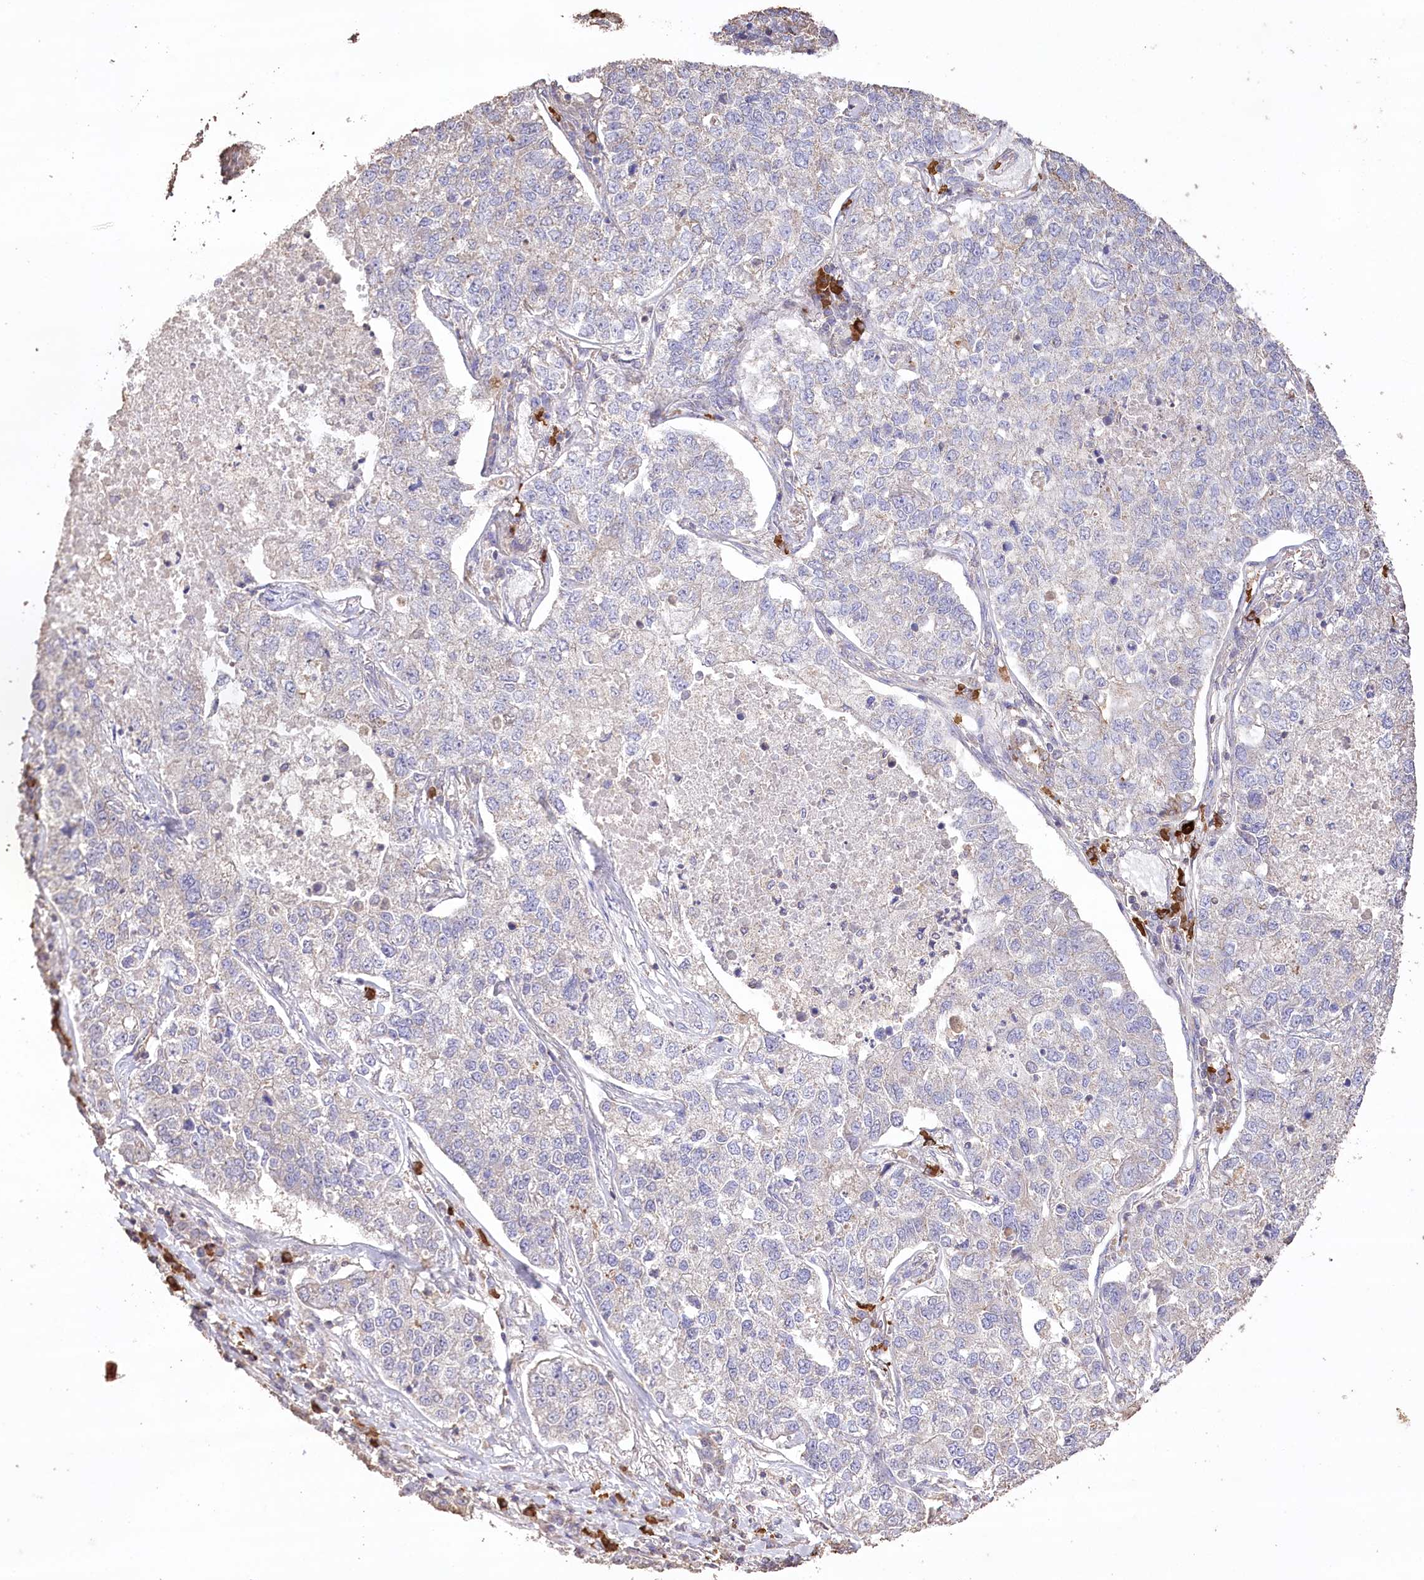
{"staining": {"intensity": "negative", "quantity": "none", "location": "none"}, "tissue": "lung cancer", "cell_type": "Tumor cells", "image_type": "cancer", "snomed": [{"axis": "morphology", "description": "Adenocarcinoma, NOS"}, {"axis": "topography", "description": "Lung"}], "caption": "Image shows no significant protein positivity in tumor cells of lung cancer.", "gene": "IREB2", "patient": {"sex": "male", "age": 49}}